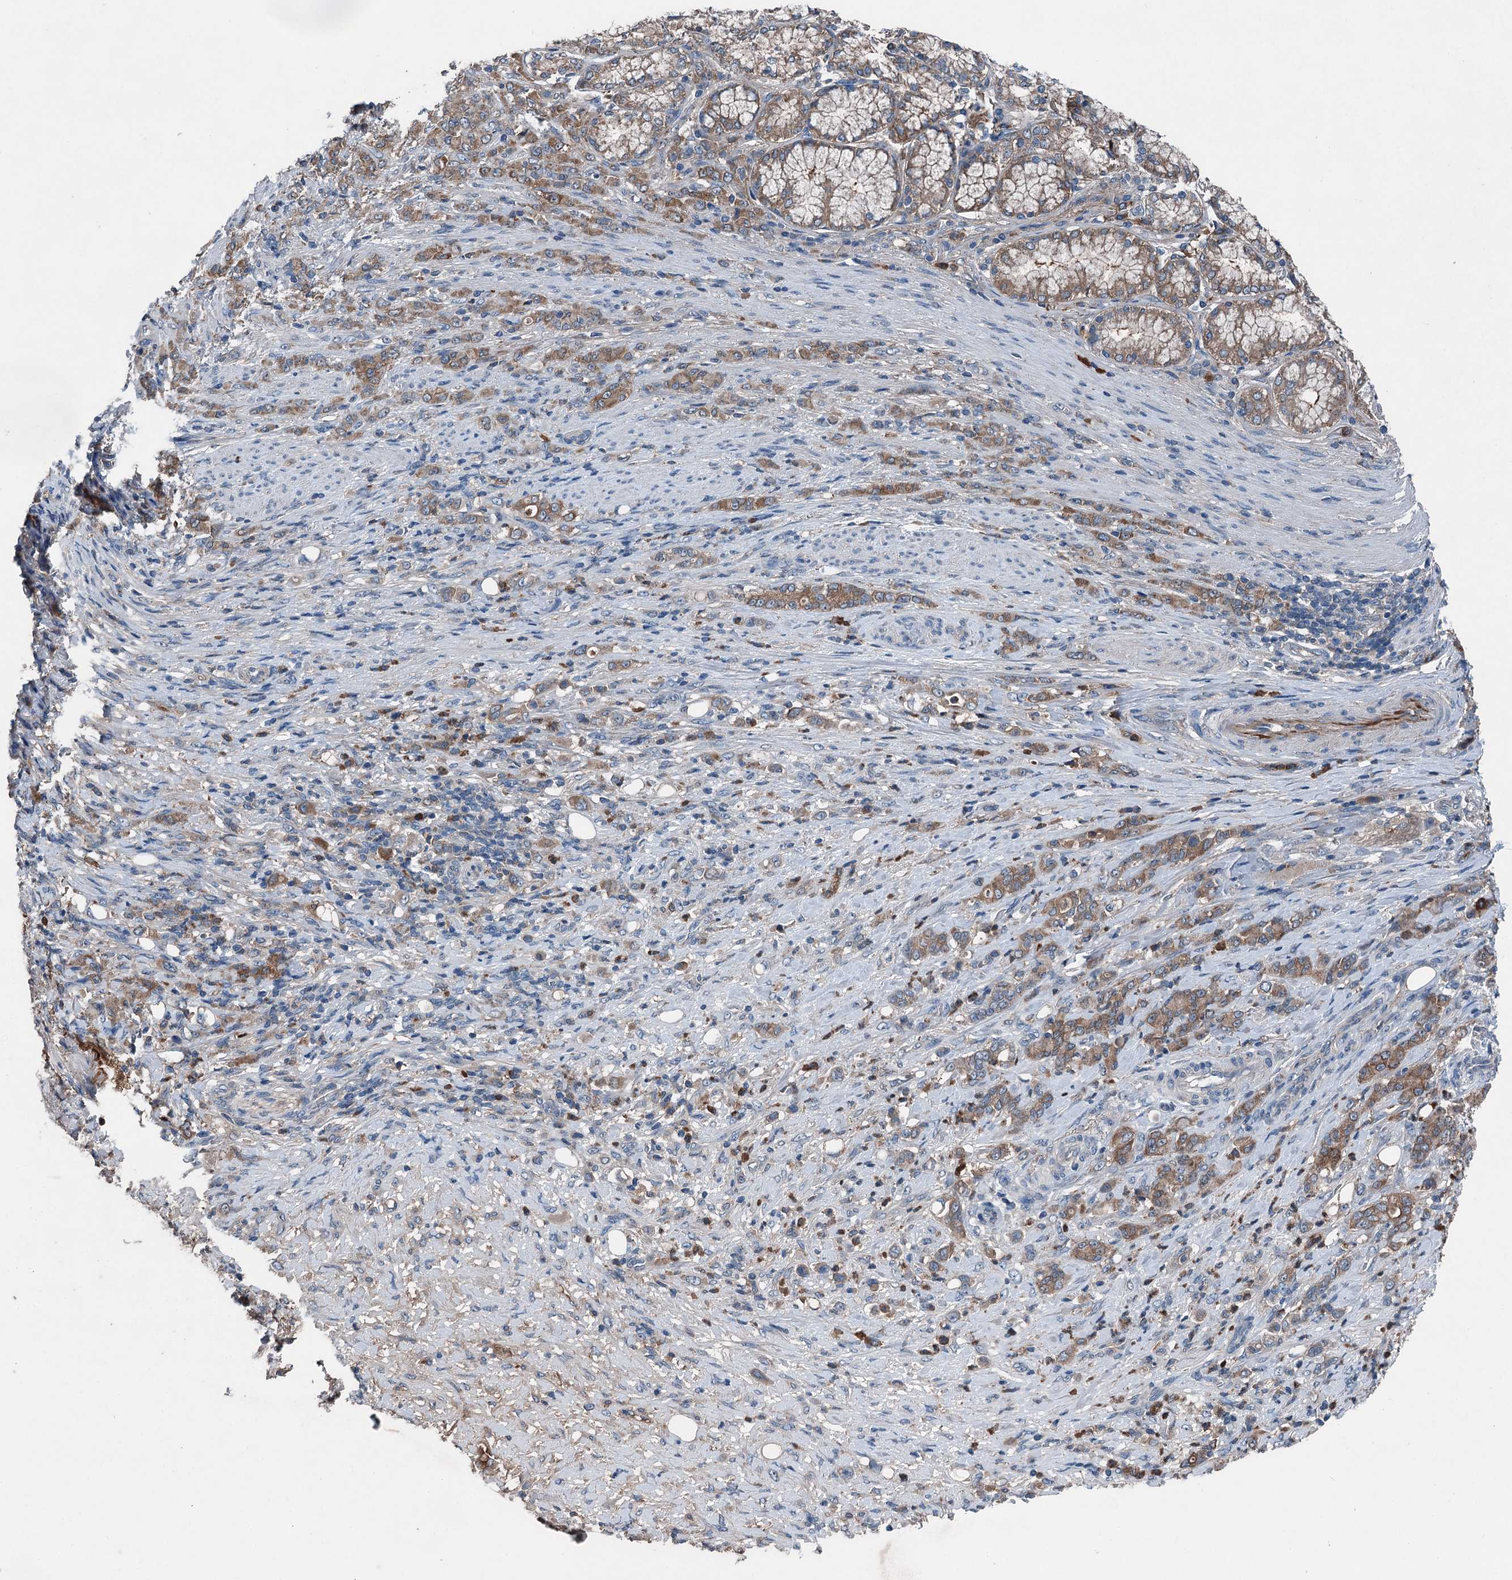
{"staining": {"intensity": "moderate", "quantity": ">75%", "location": "cytoplasmic/membranous"}, "tissue": "stomach cancer", "cell_type": "Tumor cells", "image_type": "cancer", "snomed": [{"axis": "morphology", "description": "Adenocarcinoma, NOS"}, {"axis": "topography", "description": "Stomach"}], "caption": "Tumor cells reveal moderate cytoplasmic/membranous staining in approximately >75% of cells in stomach adenocarcinoma.", "gene": "PDSS1", "patient": {"sex": "female", "age": 79}}